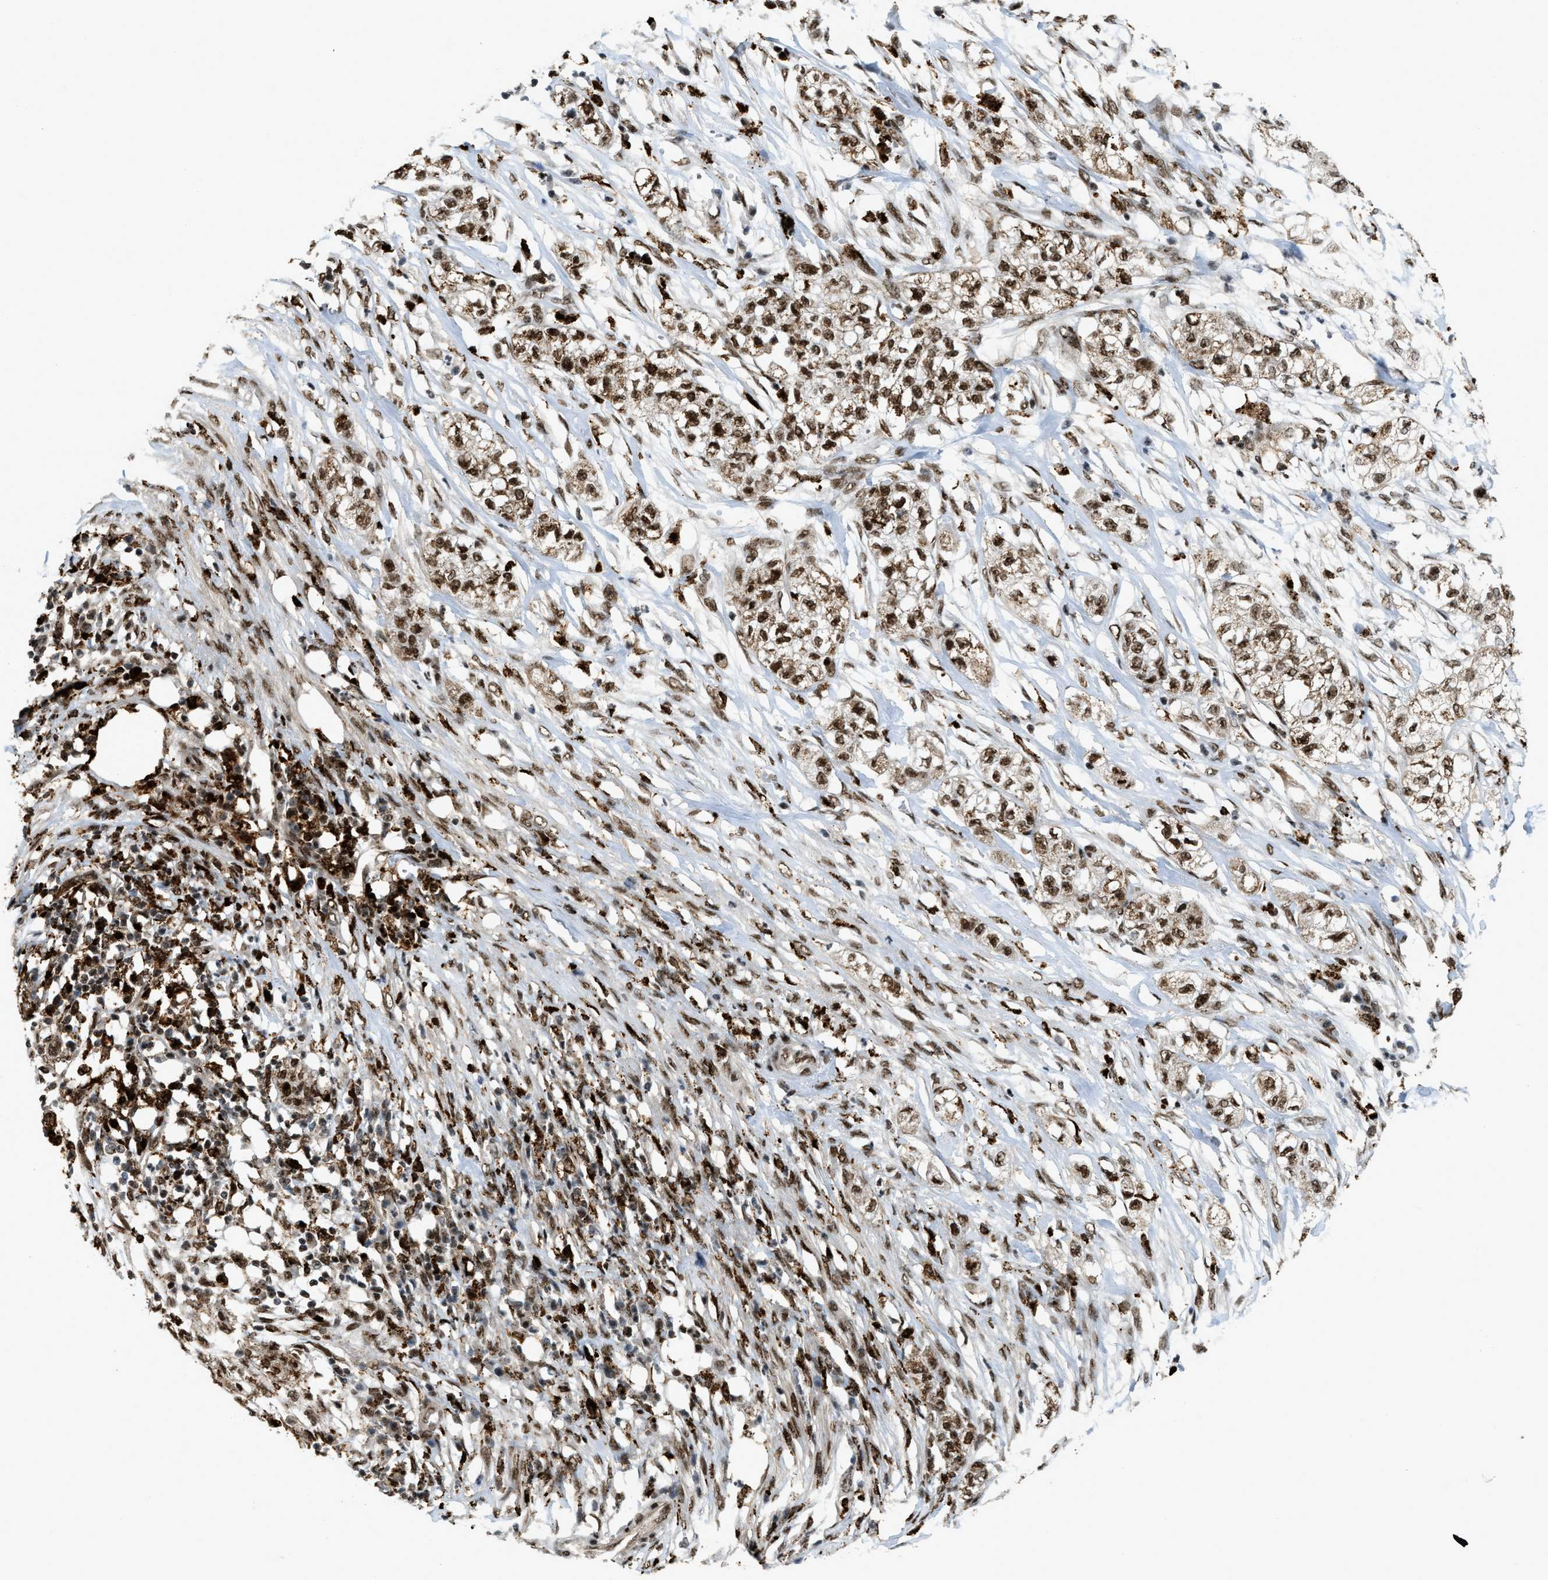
{"staining": {"intensity": "strong", "quantity": ">75%", "location": "cytoplasmic/membranous,nuclear"}, "tissue": "pancreatic cancer", "cell_type": "Tumor cells", "image_type": "cancer", "snomed": [{"axis": "morphology", "description": "Adenocarcinoma, NOS"}, {"axis": "topography", "description": "Pancreas"}], "caption": "Immunohistochemical staining of adenocarcinoma (pancreatic) reveals strong cytoplasmic/membranous and nuclear protein staining in about >75% of tumor cells. (DAB (3,3'-diaminobenzidine) IHC, brown staining for protein, blue staining for nuclei).", "gene": "NUMA1", "patient": {"sex": "female", "age": 78}}